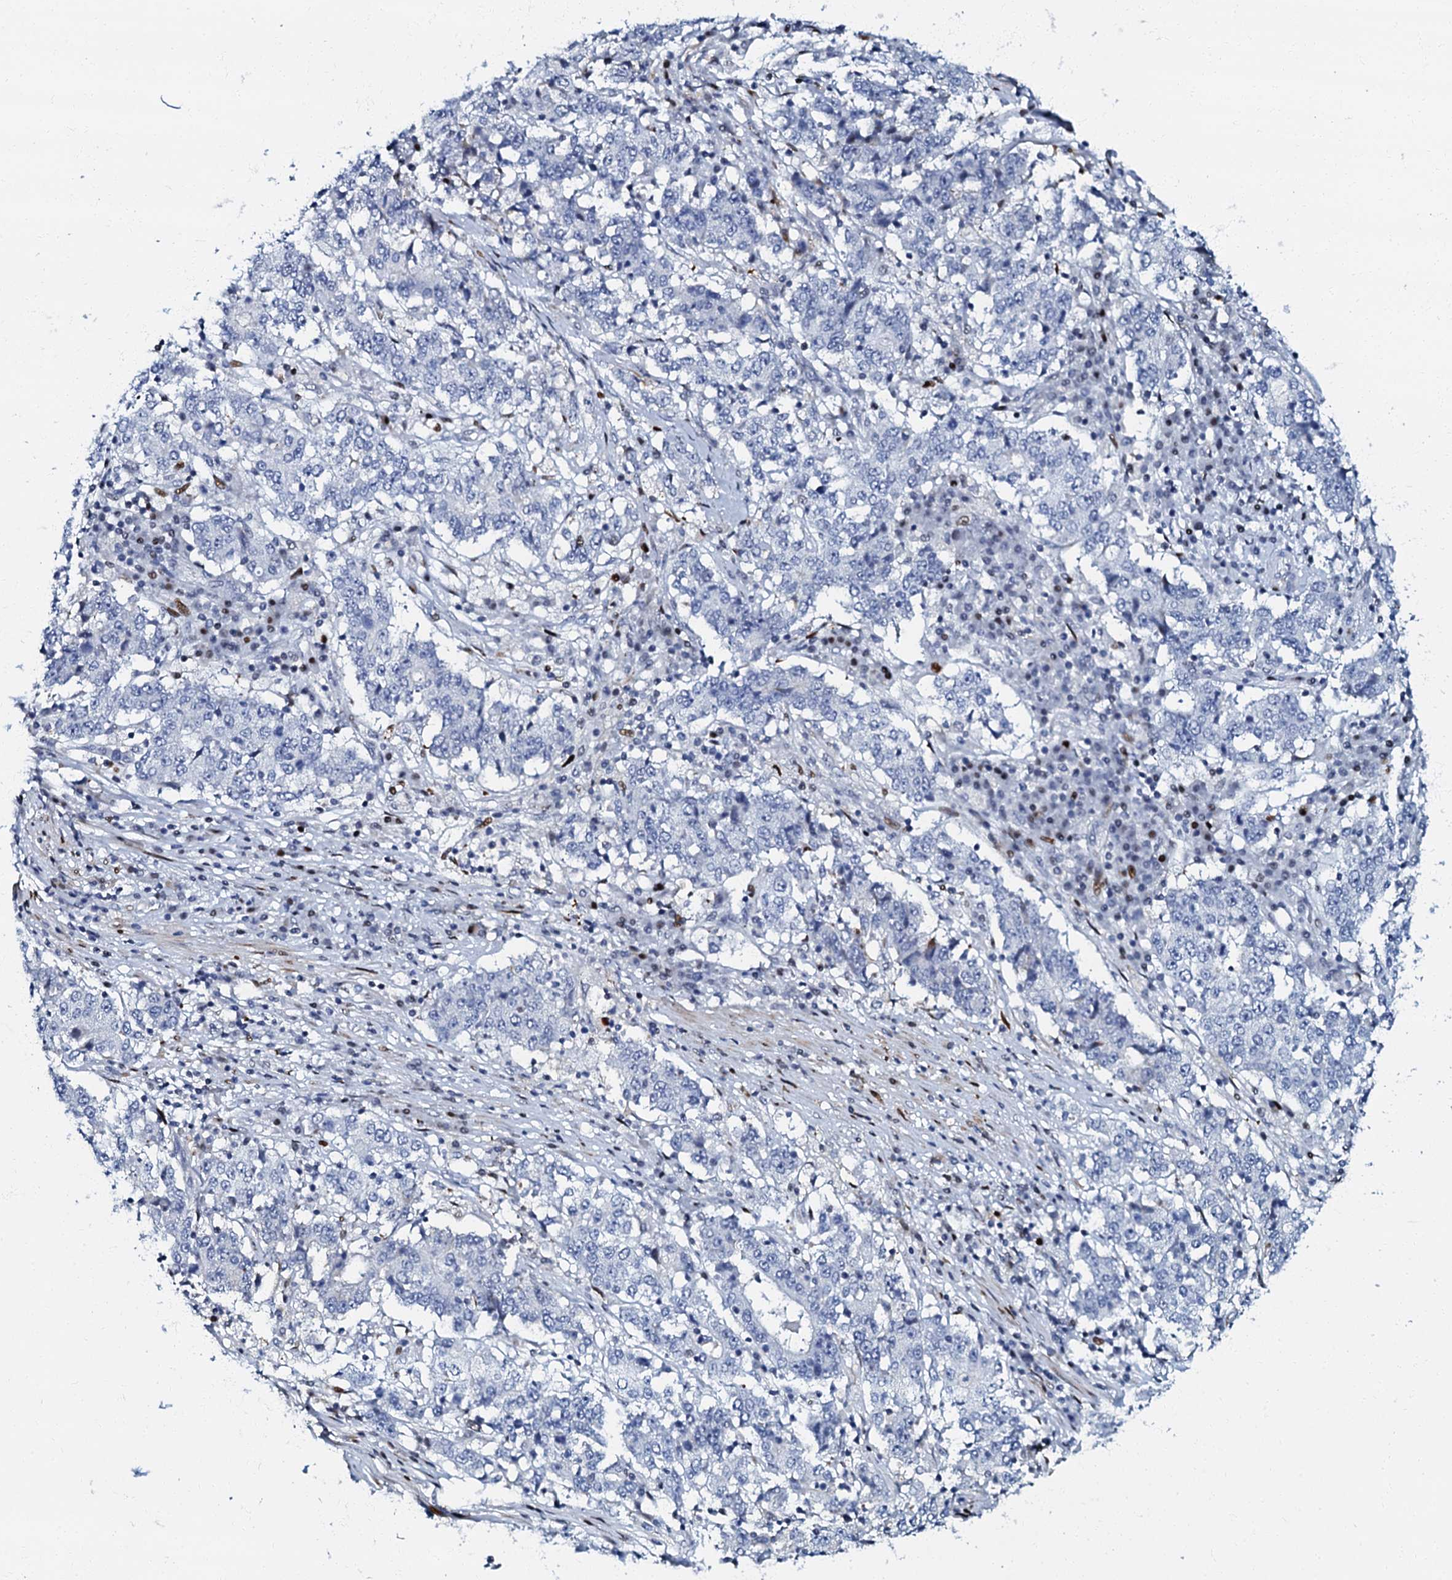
{"staining": {"intensity": "negative", "quantity": "none", "location": "none"}, "tissue": "stomach cancer", "cell_type": "Tumor cells", "image_type": "cancer", "snomed": [{"axis": "morphology", "description": "Adenocarcinoma, NOS"}, {"axis": "topography", "description": "Stomach"}], "caption": "Tumor cells are negative for protein expression in human stomach adenocarcinoma. (Stains: DAB immunohistochemistry (IHC) with hematoxylin counter stain, Microscopy: brightfield microscopy at high magnification).", "gene": "MFSD5", "patient": {"sex": "male", "age": 59}}